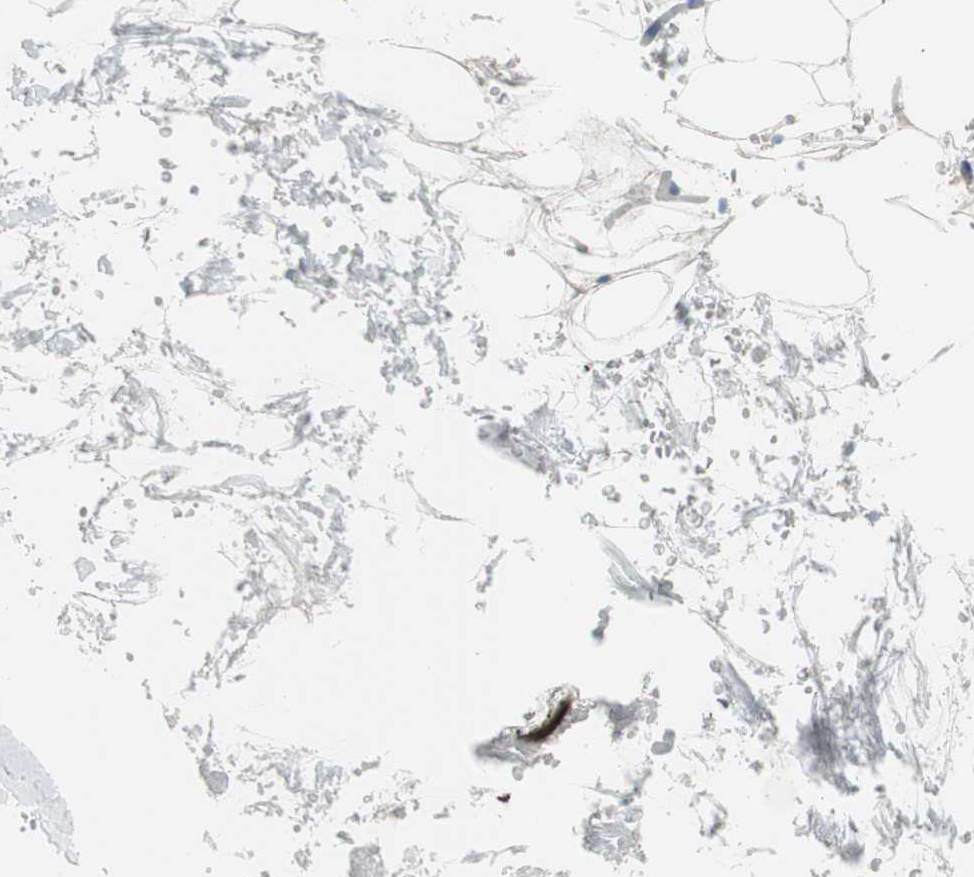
{"staining": {"intensity": "negative", "quantity": "none", "location": "none"}, "tissue": "breast", "cell_type": "Adipocytes", "image_type": "normal", "snomed": [{"axis": "morphology", "description": "Normal tissue, NOS"}, {"axis": "topography", "description": "Breast"}, {"axis": "topography", "description": "Soft tissue"}], "caption": "Image shows no protein positivity in adipocytes of benign breast.", "gene": "FBXO44", "patient": {"sex": "female", "age": 75}}